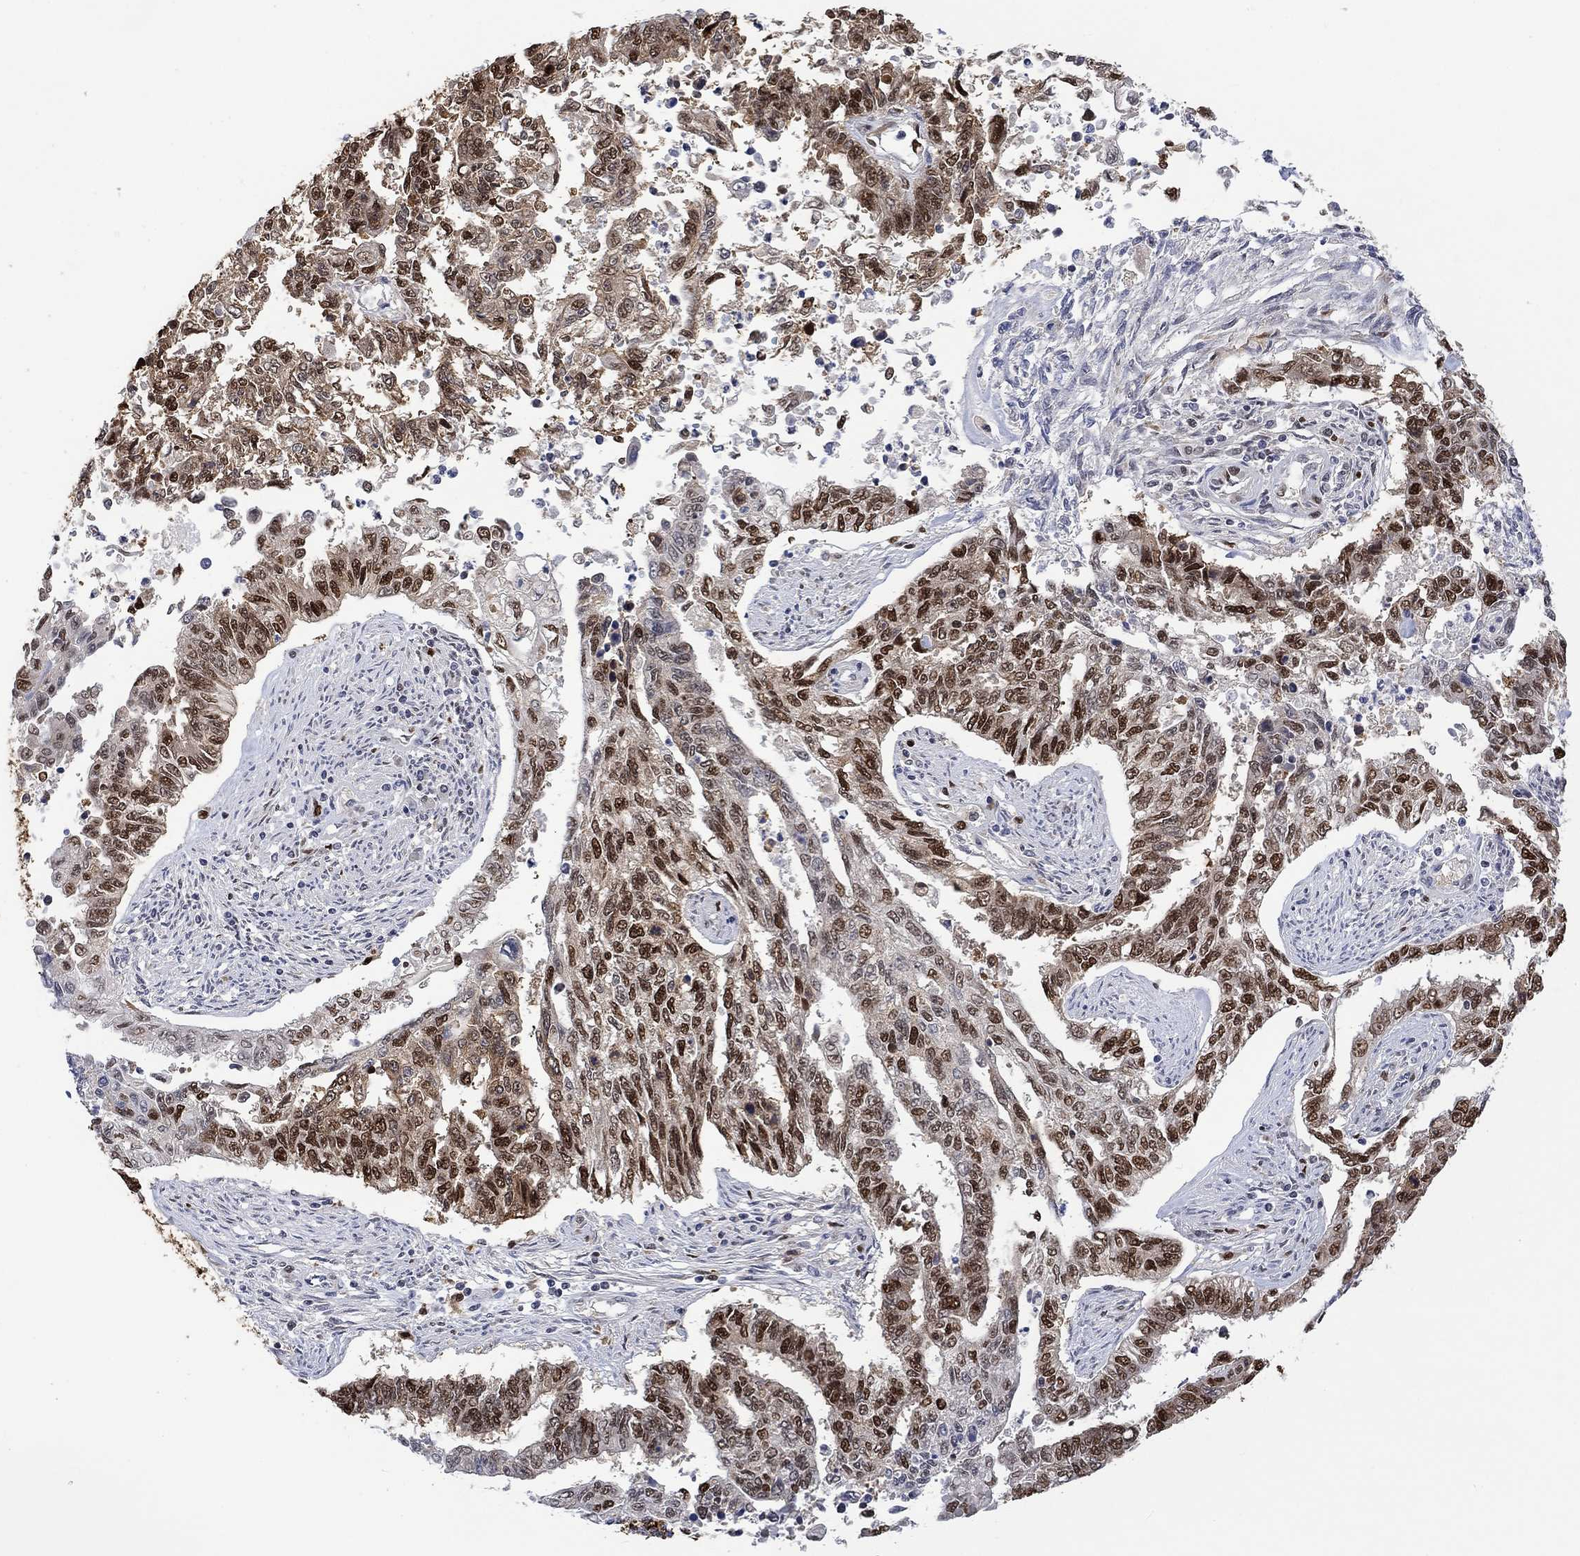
{"staining": {"intensity": "strong", "quantity": "25%-75%", "location": "nuclear"}, "tissue": "endometrial cancer", "cell_type": "Tumor cells", "image_type": "cancer", "snomed": [{"axis": "morphology", "description": "Adenocarcinoma, NOS"}, {"axis": "topography", "description": "Uterus"}], "caption": "Protein analysis of endometrial cancer tissue reveals strong nuclear staining in approximately 25%-75% of tumor cells. The staining is performed using DAB (3,3'-diaminobenzidine) brown chromogen to label protein expression. The nuclei are counter-stained blue using hematoxylin.", "gene": "RAD54L2", "patient": {"sex": "female", "age": 59}}